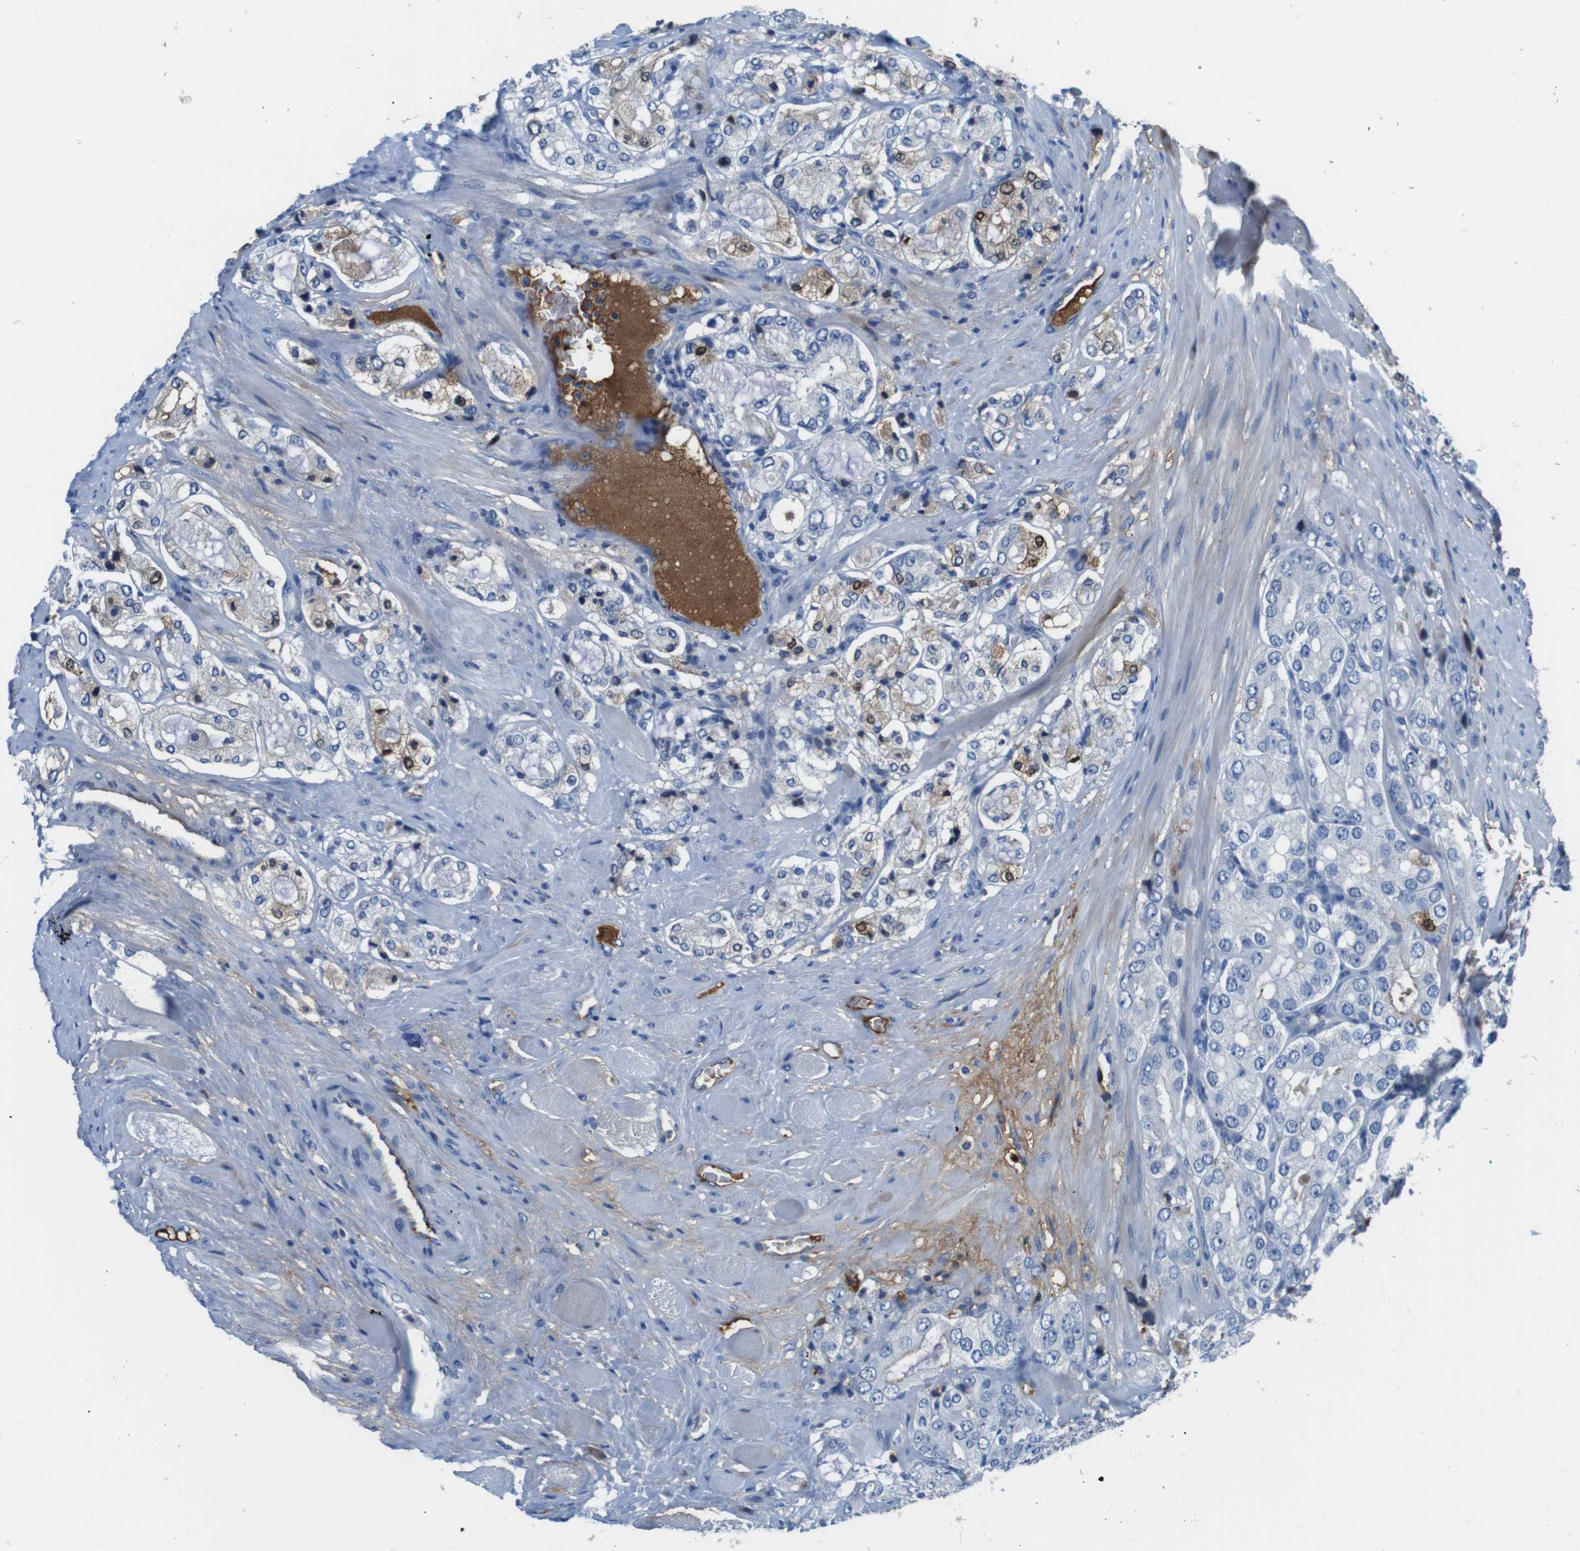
{"staining": {"intensity": "moderate", "quantity": "<25%", "location": "nuclear"}, "tissue": "prostate cancer", "cell_type": "Tumor cells", "image_type": "cancer", "snomed": [{"axis": "morphology", "description": "Adenocarcinoma, High grade"}, {"axis": "topography", "description": "Prostate"}], "caption": "DAB (3,3'-diaminobenzidine) immunohistochemical staining of prostate cancer exhibits moderate nuclear protein expression in approximately <25% of tumor cells.", "gene": "TMPRSS15", "patient": {"sex": "male", "age": 65}}